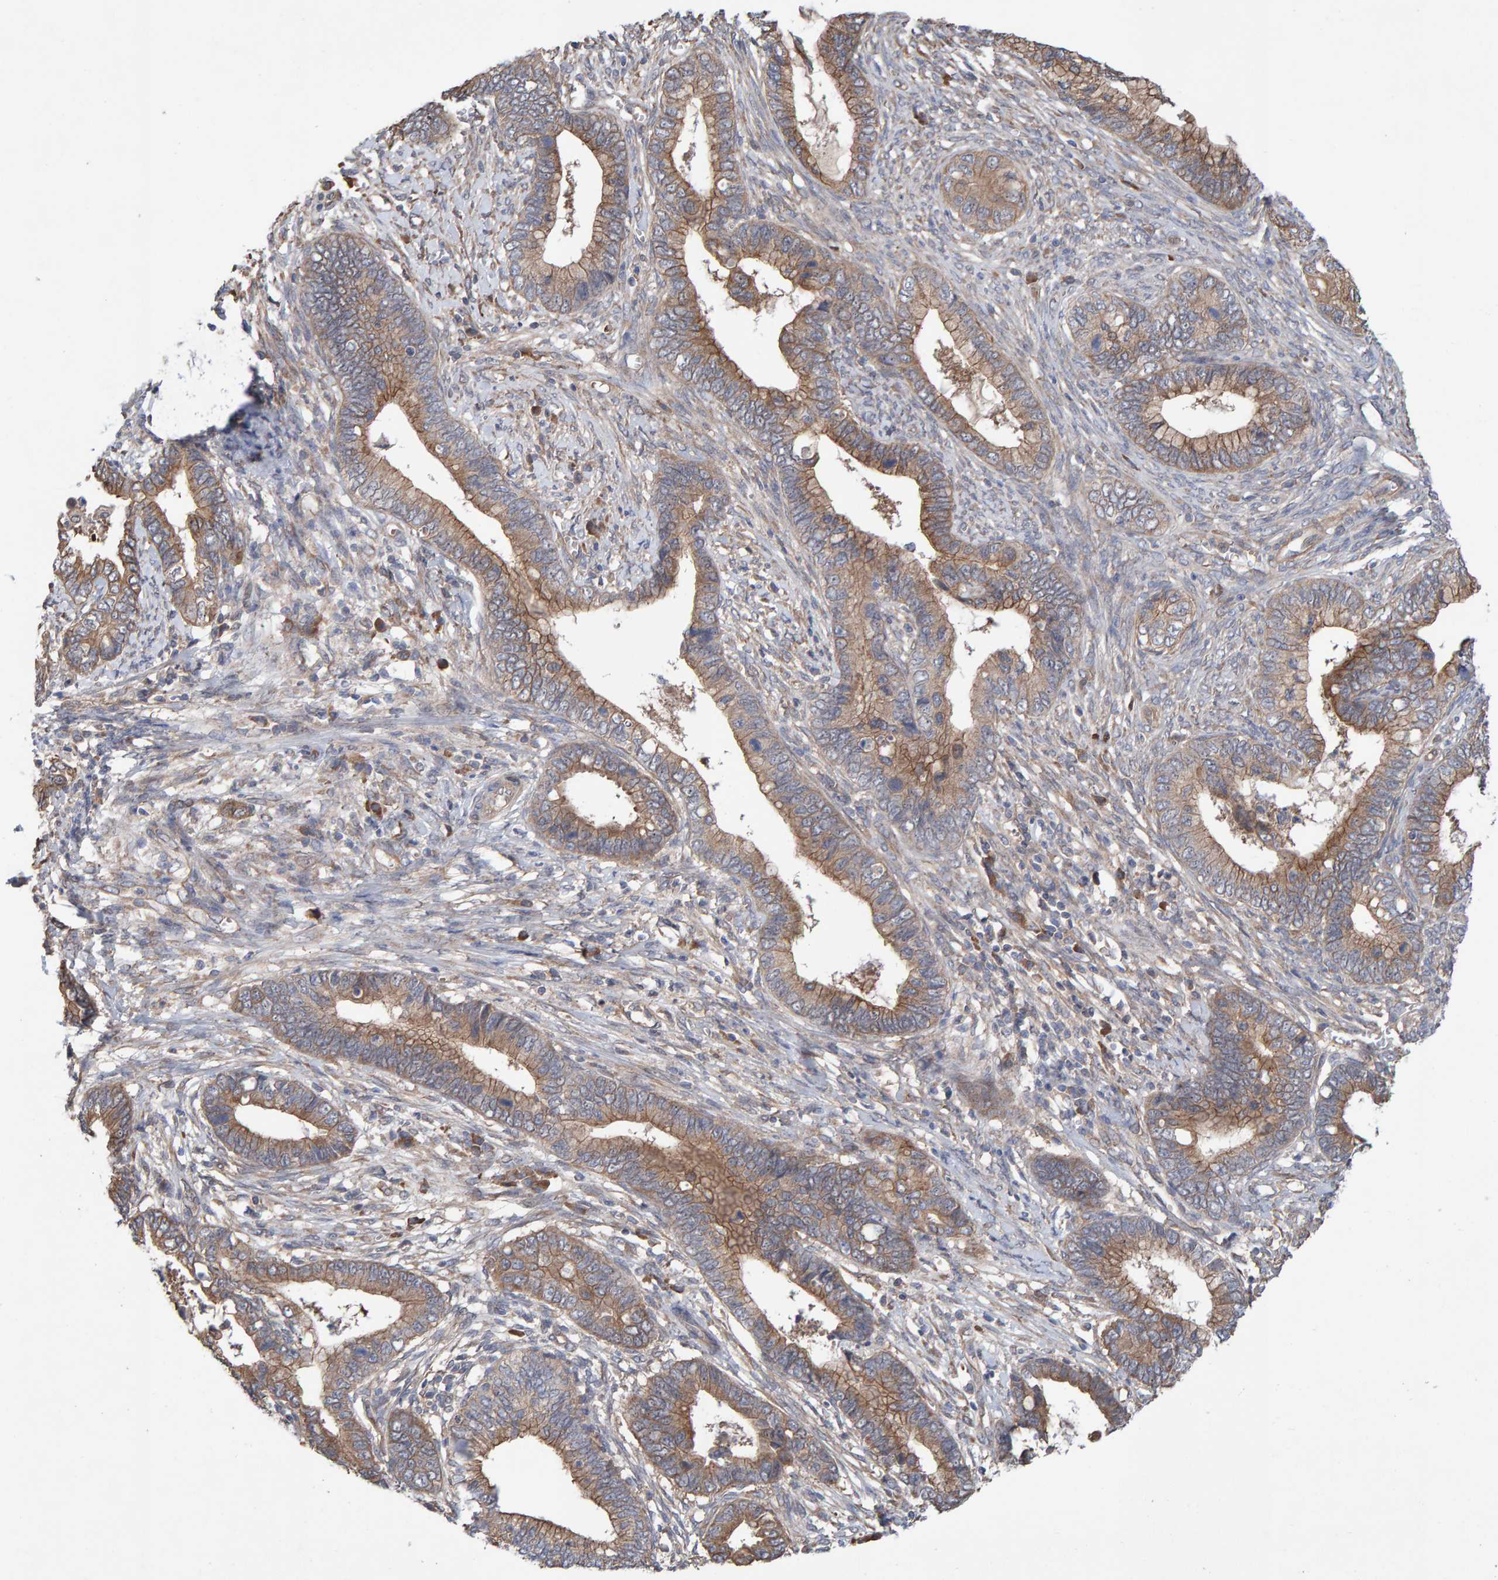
{"staining": {"intensity": "moderate", "quantity": ">75%", "location": "cytoplasmic/membranous"}, "tissue": "cervical cancer", "cell_type": "Tumor cells", "image_type": "cancer", "snomed": [{"axis": "morphology", "description": "Adenocarcinoma, NOS"}, {"axis": "topography", "description": "Cervix"}], "caption": "Immunohistochemical staining of human cervical adenocarcinoma exhibits medium levels of moderate cytoplasmic/membranous positivity in about >75% of tumor cells.", "gene": "LRSAM1", "patient": {"sex": "female", "age": 44}}